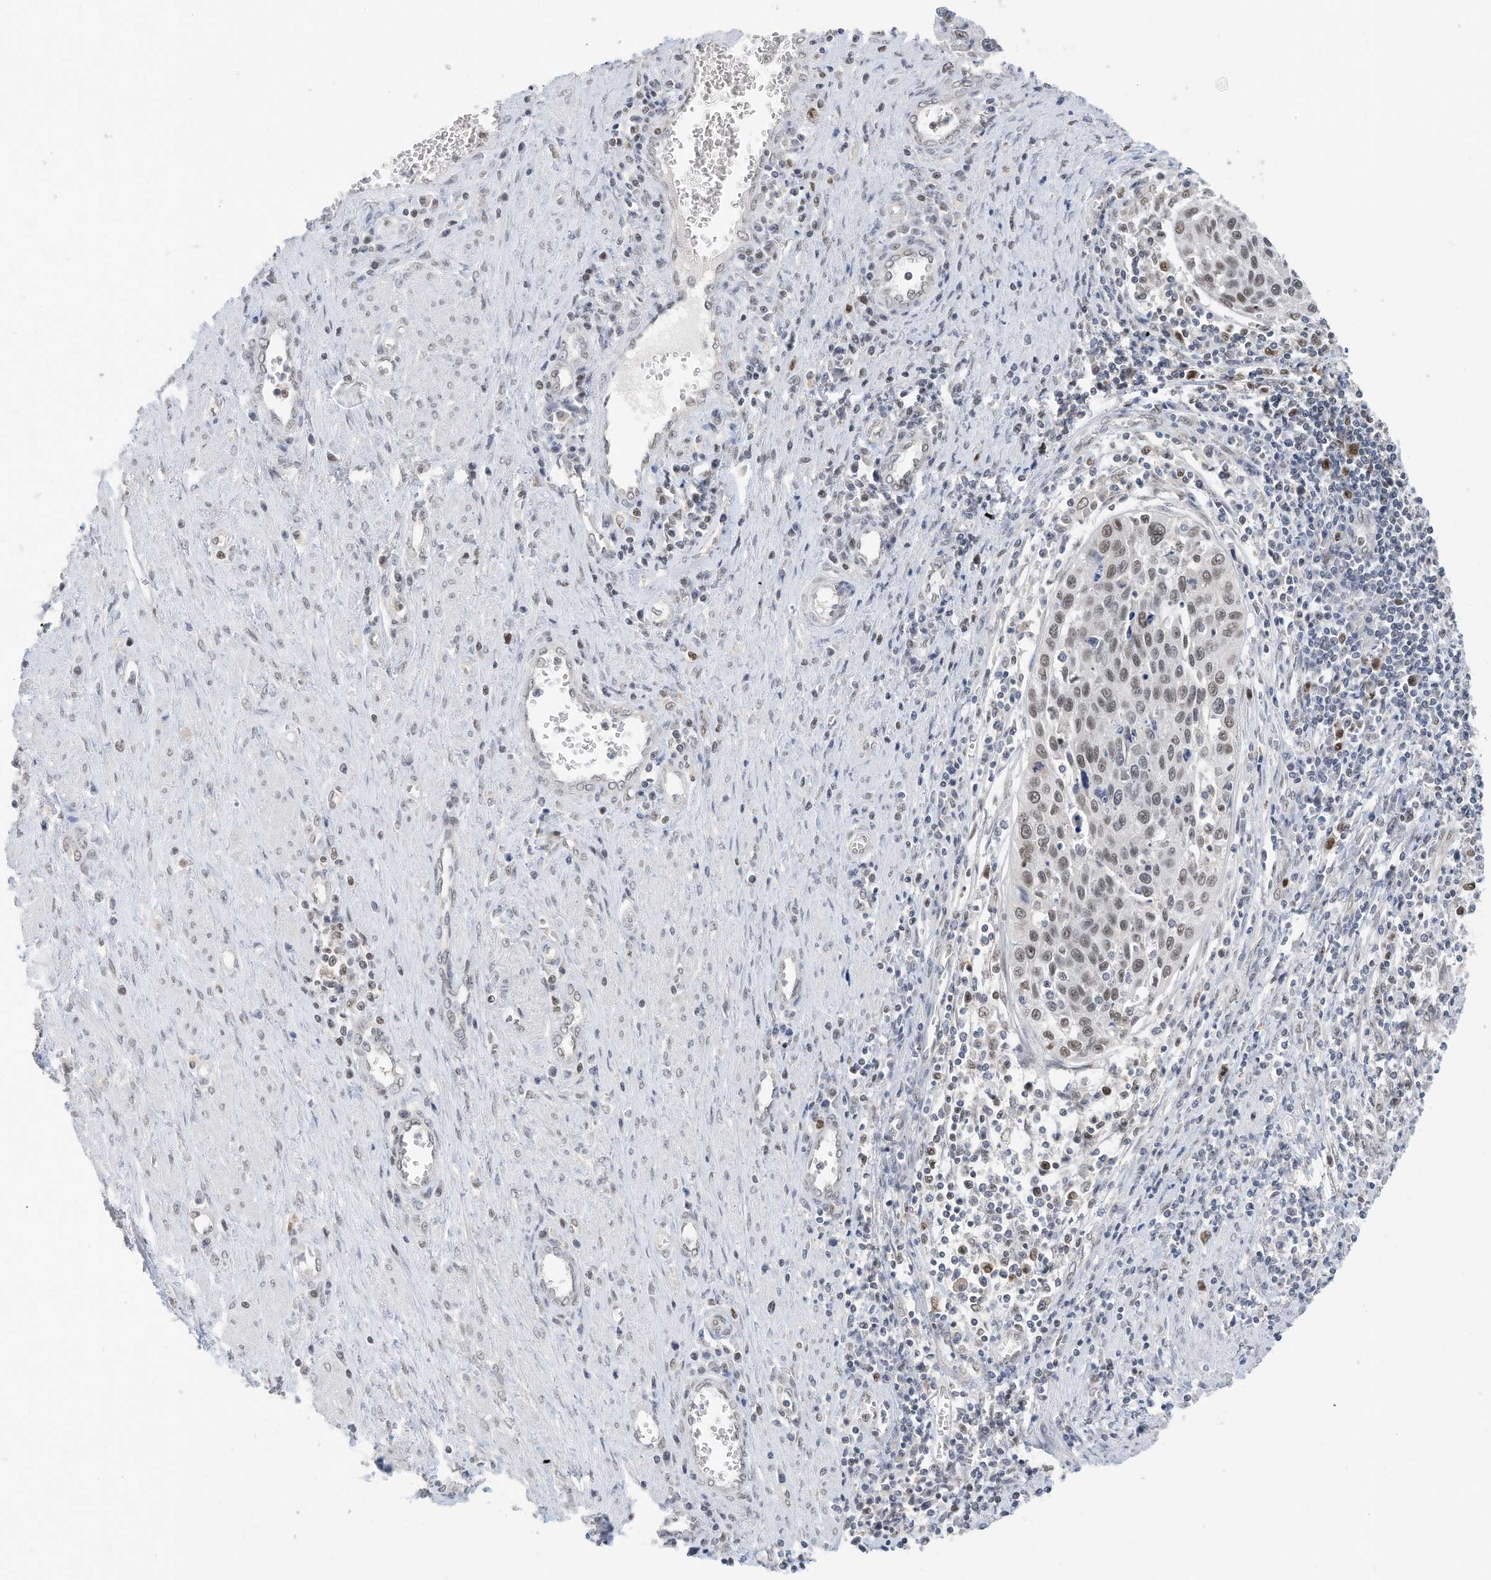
{"staining": {"intensity": "moderate", "quantity": "25%-75%", "location": "nuclear"}, "tissue": "cervical cancer", "cell_type": "Tumor cells", "image_type": "cancer", "snomed": [{"axis": "morphology", "description": "Squamous cell carcinoma, NOS"}, {"axis": "topography", "description": "Cervix"}], "caption": "This is a histology image of immunohistochemistry staining of cervical cancer (squamous cell carcinoma), which shows moderate positivity in the nuclear of tumor cells.", "gene": "OGT", "patient": {"sex": "female", "age": 32}}